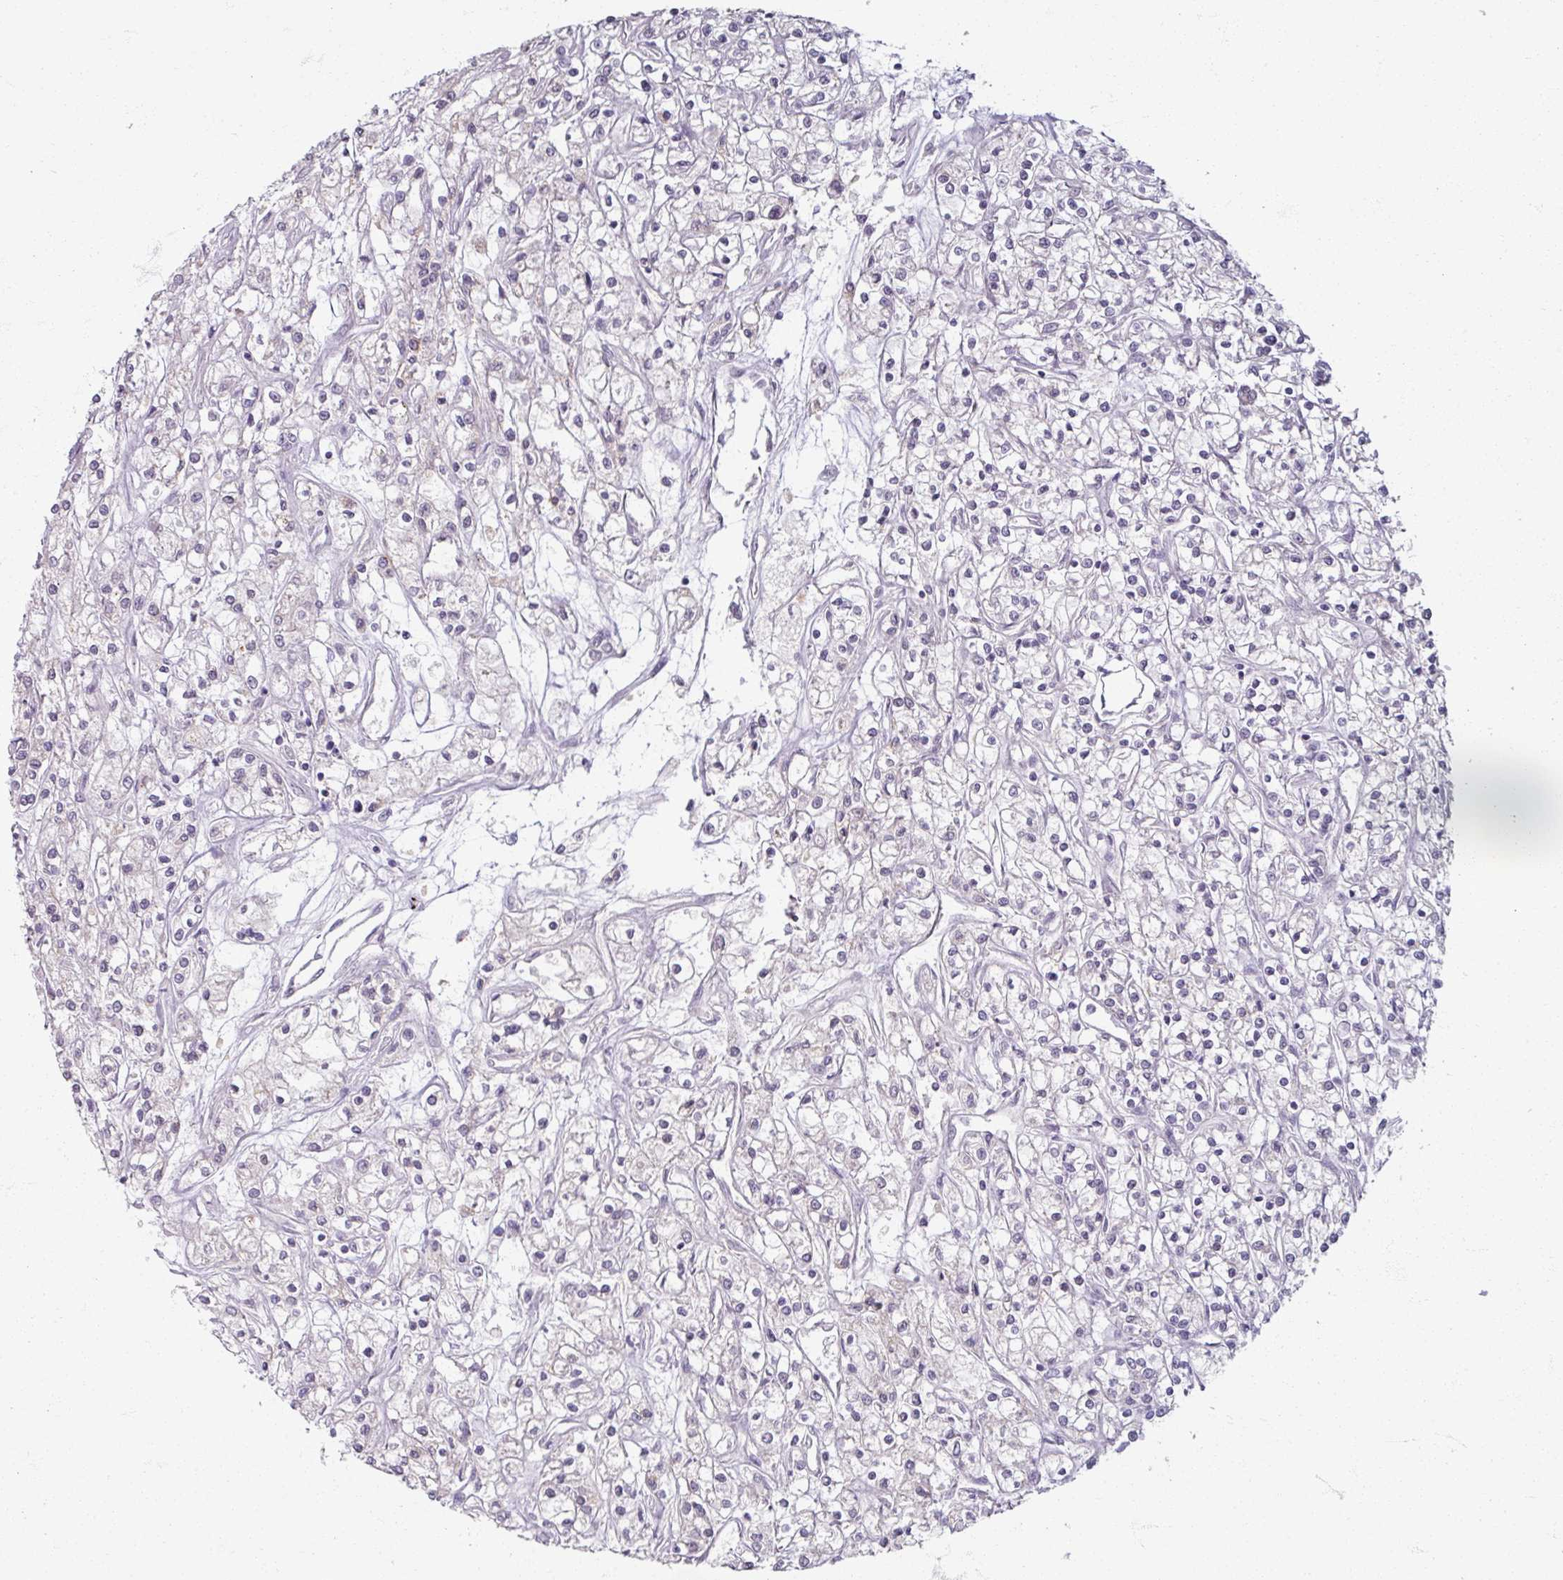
{"staining": {"intensity": "negative", "quantity": "none", "location": "none"}, "tissue": "renal cancer", "cell_type": "Tumor cells", "image_type": "cancer", "snomed": [{"axis": "morphology", "description": "Adenocarcinoma, NOS"}, {"axis": "topography", "description": "Kidney"}], "caption": "High power microscopy micrograph of an IHC photomicrograph of adenocarcinoma (renal), revealing no significant positivity in tumor cells.", "gene": "SOX11", "patient": {"sex": "female", "age": 59}}